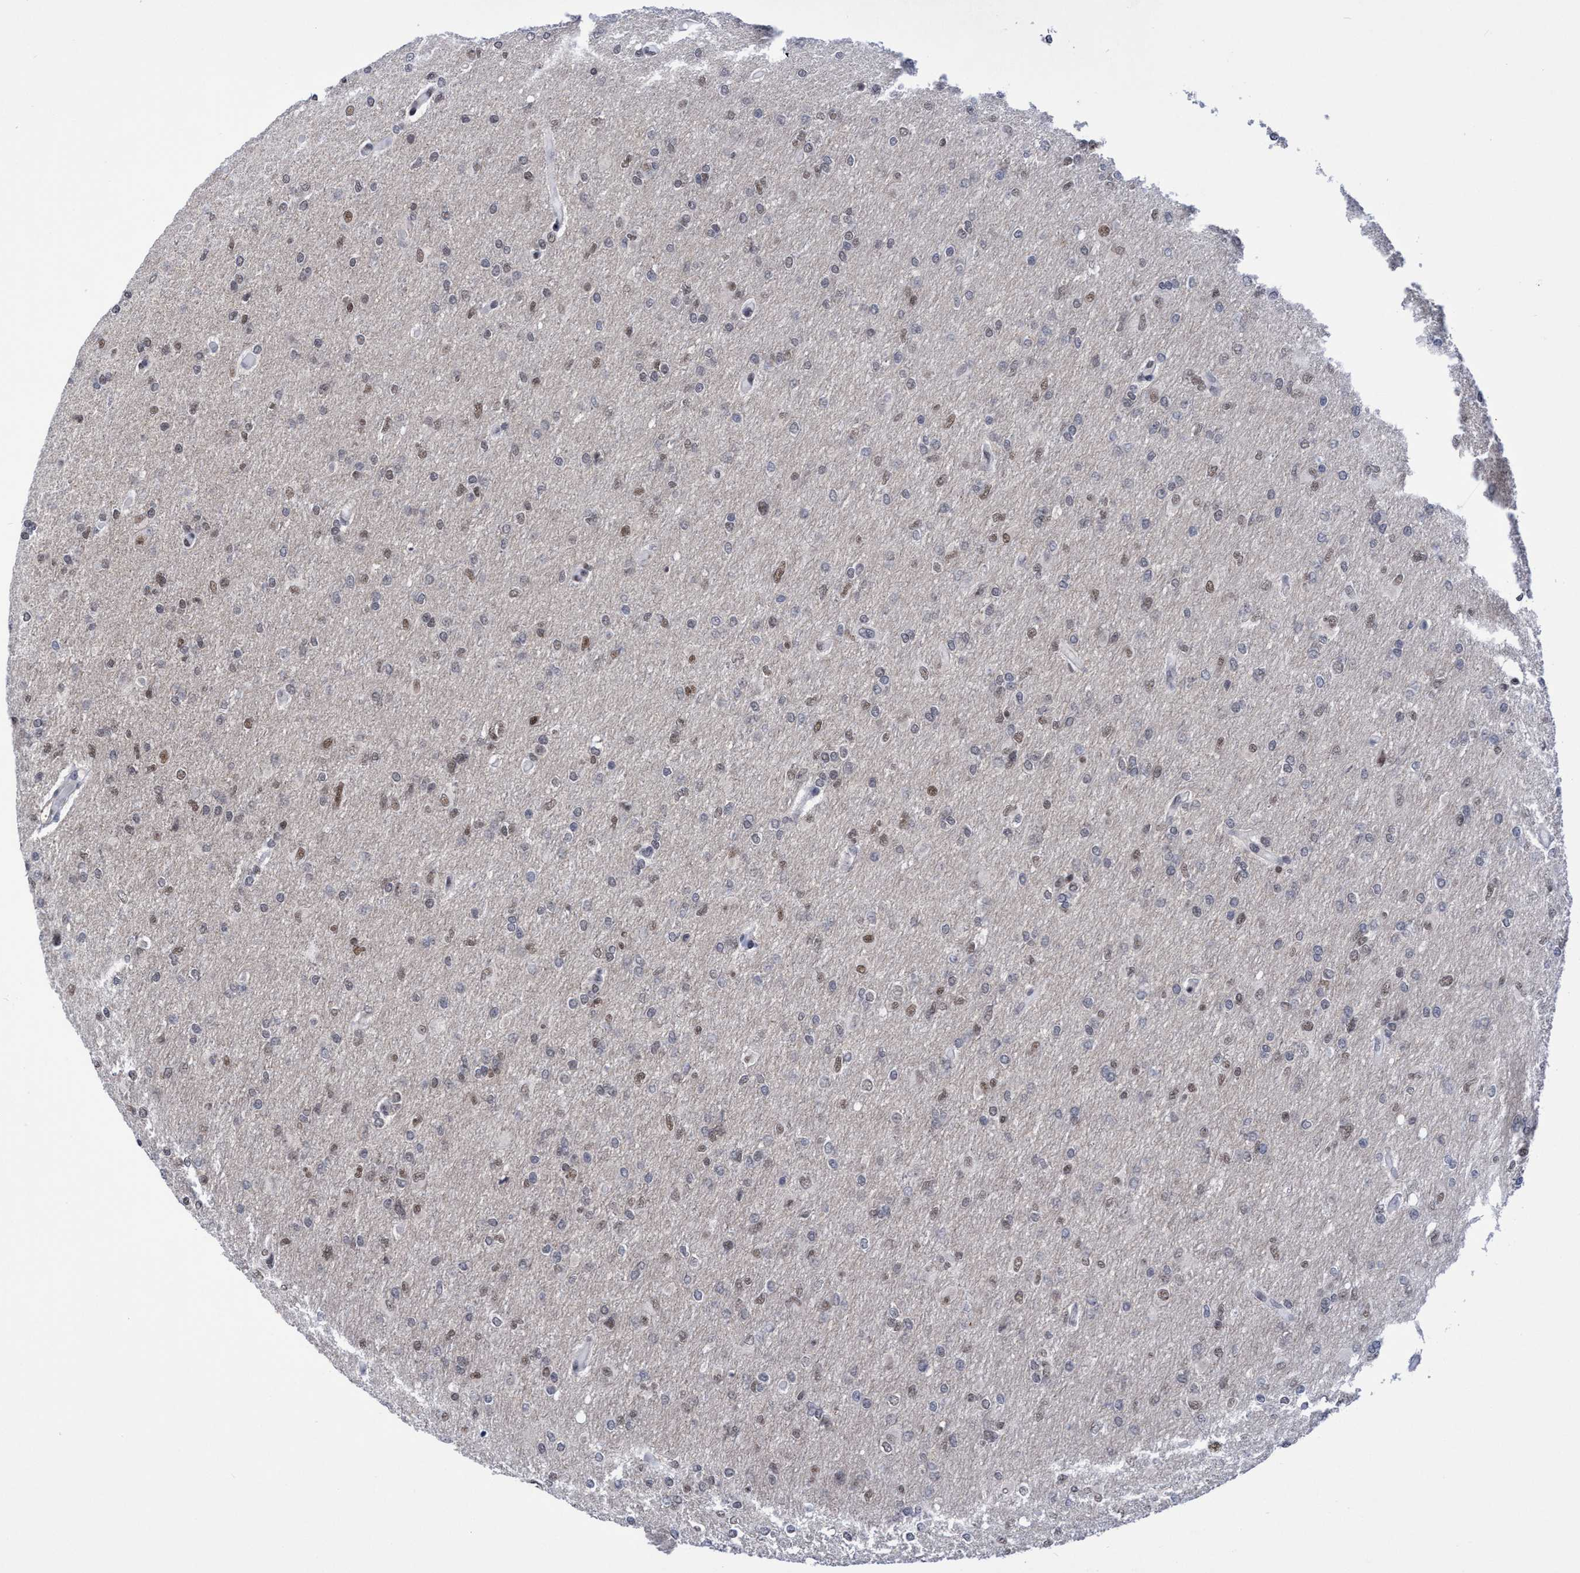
{"staining": {"intensity": "weak", "quantity": "25%-75%", "location": "nuclear"}, "tissue": "glioma", "cell_type": "Tumor cells", "image_type": "cancer", "snomed": [{"axis": "morphology", "description": "Glioma, malignant, High grade"}, {"axis": "topography", "description": "Cerebral cortex"}], "caption": "Protein staining of glioma tissue shows weak nuclear staining in about 25%-75% of tumor cells.", "gene": "C9orf78", "patient": {"sex": "female", "age": 36}}